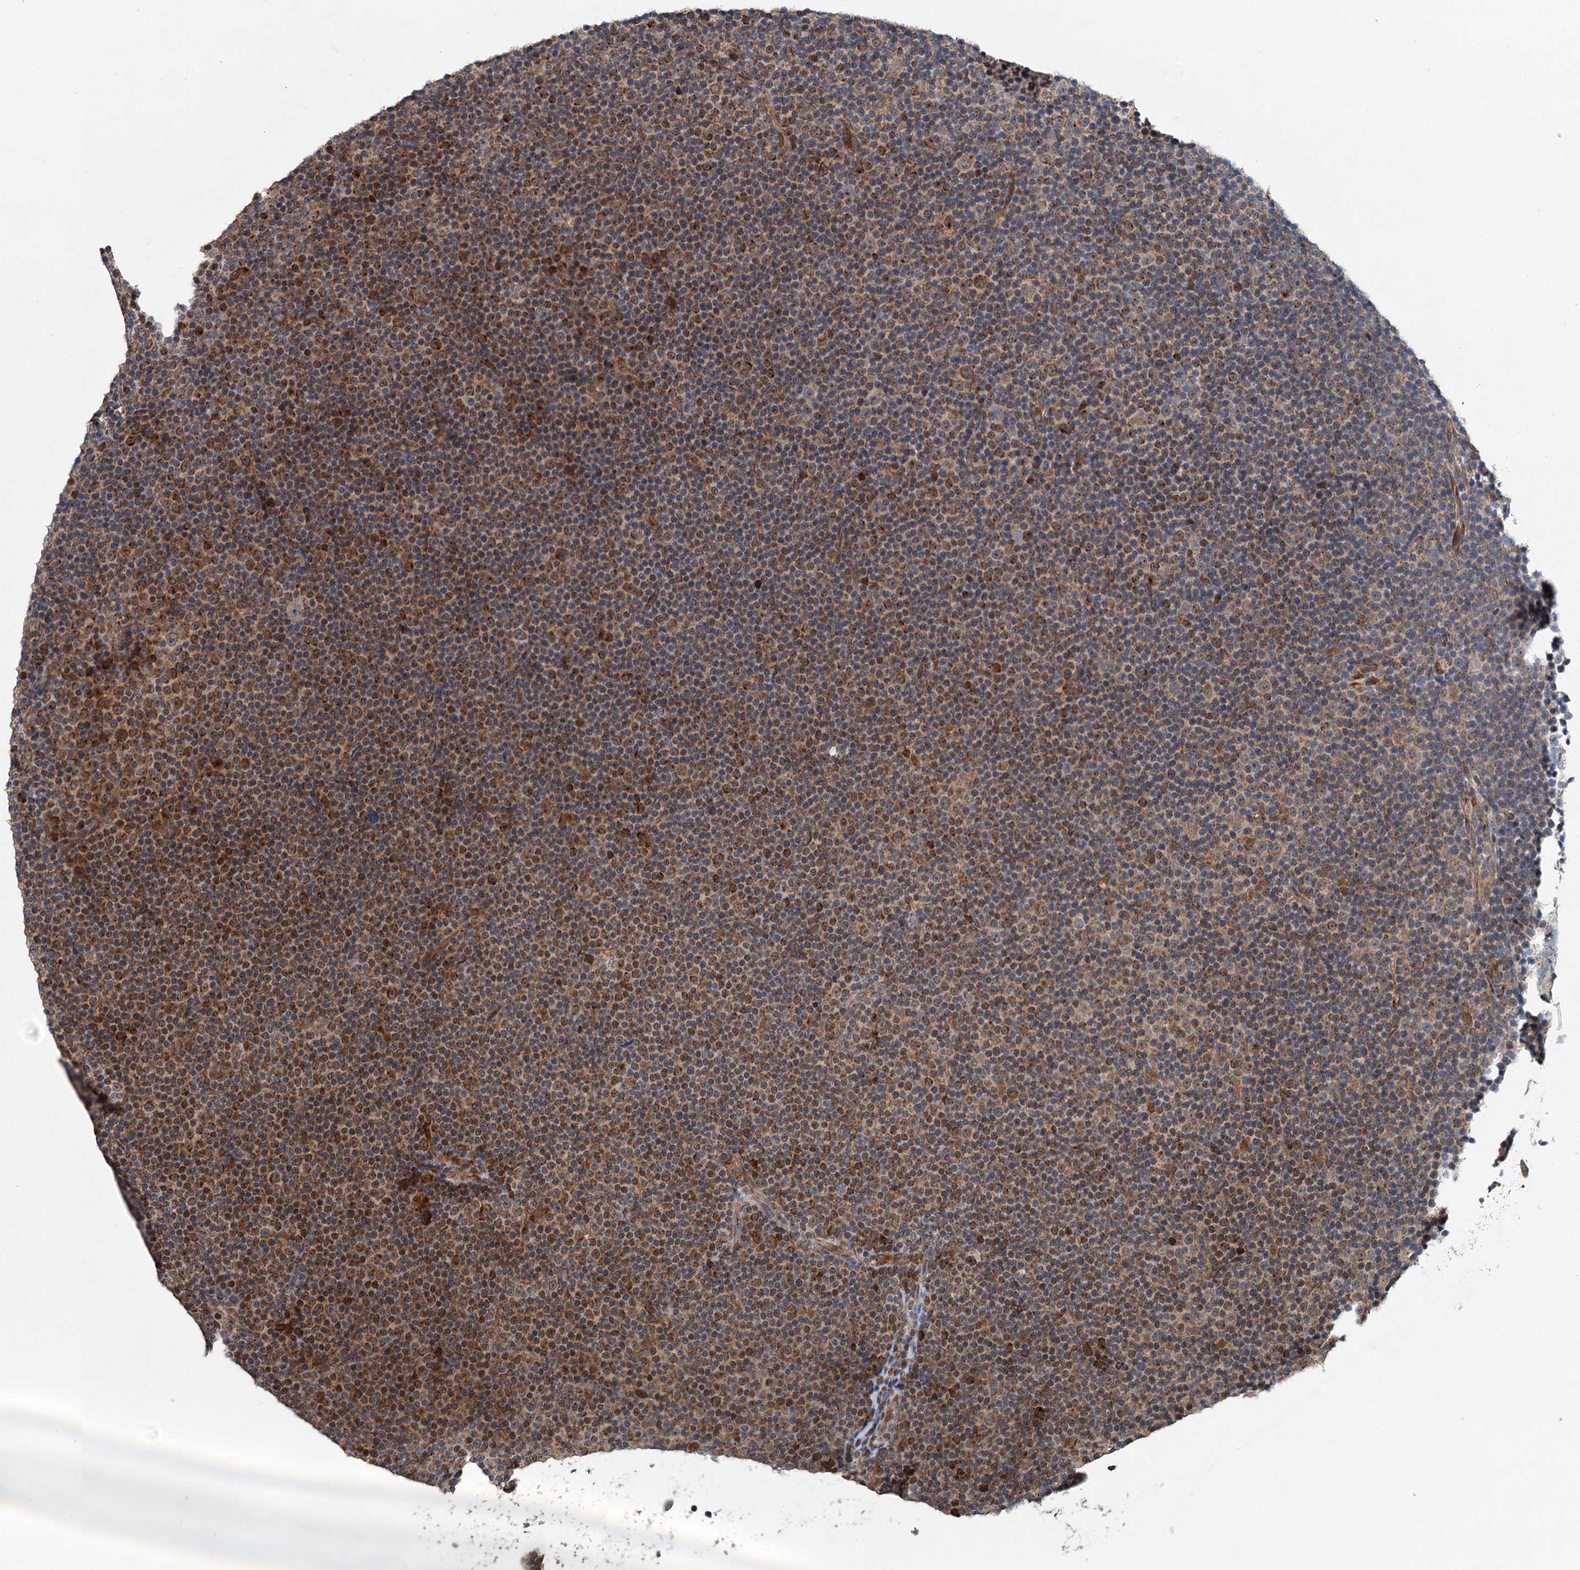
{"staining": {"intensity": "moderate", "quantity": ">75%", "location": "cytoplasmic/membranous"}, "tissue": "lymphoma", "cell_type": "Tumor cells", "image_type": "cancer", "snomed": [{"axis": "morphology", "description": "Malignant lymphoma, non-Hodgkin's type, Low grade"}, {"axis": "topography", "description": "Lymph node"}], "caption": "Tumor cells demonstrate medium levels of moderate cytoplasmic/membranous positivity in about >75% of cells in lymphoma.", "gene": "SRPX2", "patient": {"sex": "female", "age": 67}}